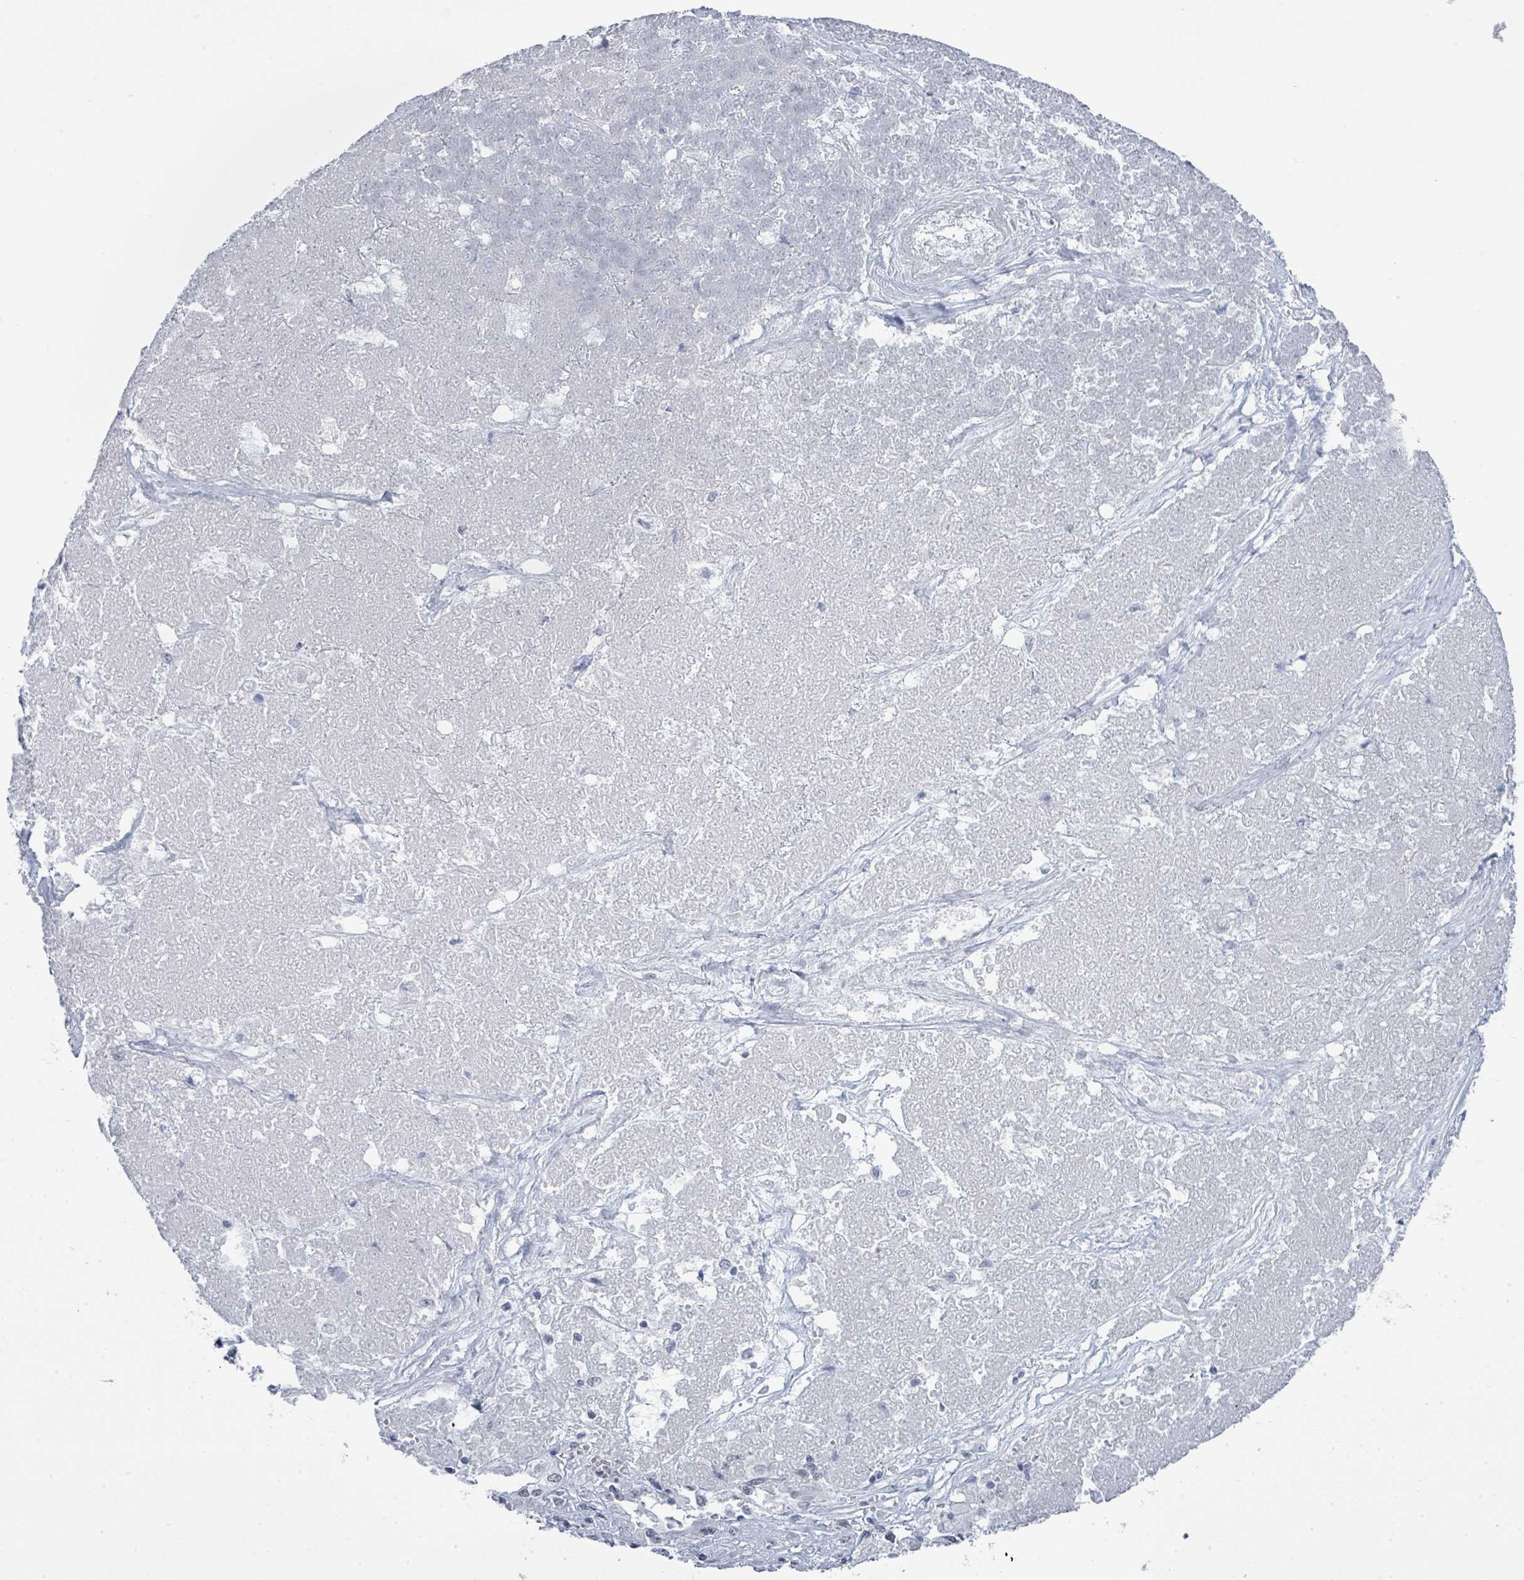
{"staining": {"intensity": "weak", "quantity": "25%-75%", "location": "nuclear"}, "tissue": "ovarian cancer", "cell_type": "Tumor cells", "image_type": "cancer", "snomed": [{"axis": "morphology", "description": "Carcinoma, endometroid"}, {"axis": "topography", "description": "Ovary"}], "caption": "Ovarian cancer (endometroid carcinoma) stained with IHC shows weak nuclear staining in about 25%-75% of tumor cells.", "gene": "CT45A5", "patient": {"sex": "female", "age": 42}}